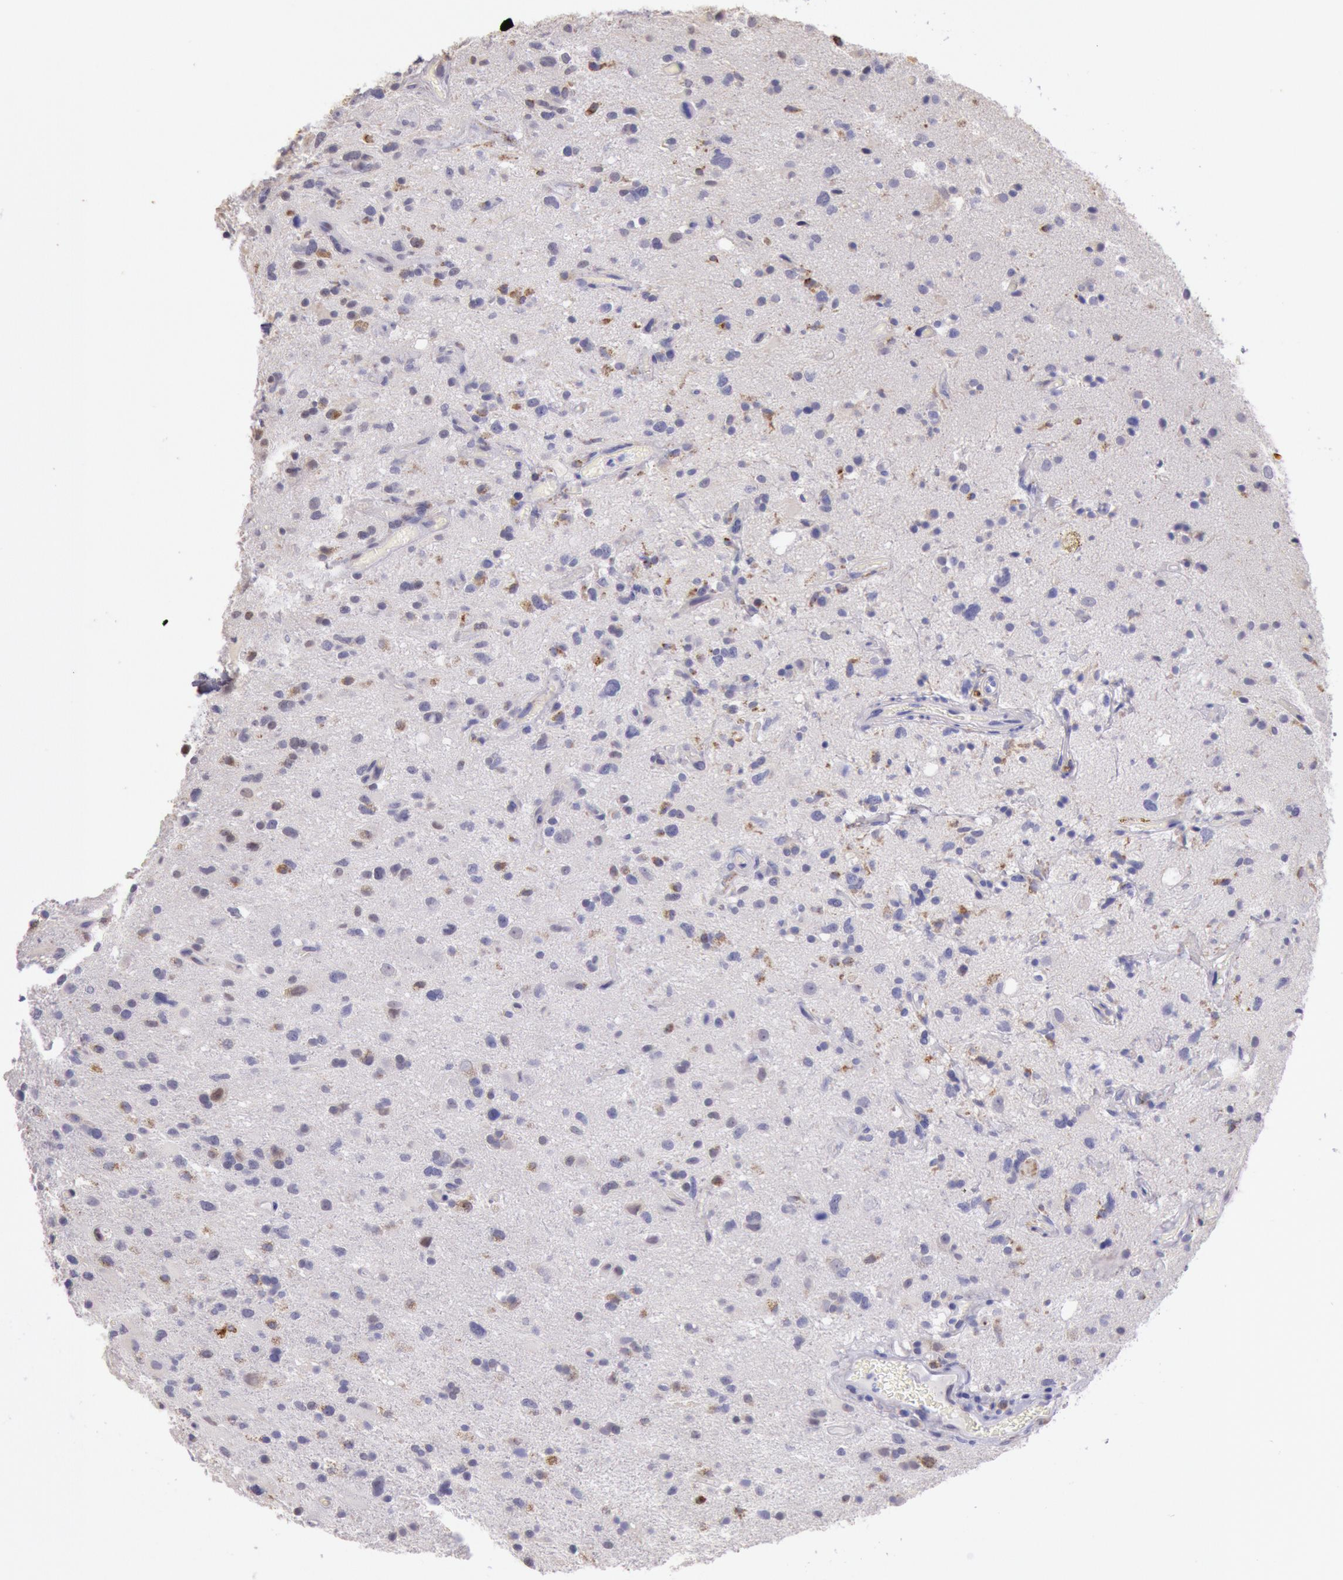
{"staining": {"intensity": "negative", "quantity": "none", "location": "none"}, "tissue": "glioma", "cell_type": "Tumor cells", "image_type": "cancer", "snomed": [{"axis": "morphology", "description": "Glioma, malignant, High grade"}, {"axis": "topography", "description": "Brain"}], "caption": "Histopathology image shows no protein staining in tumor cells of malignant glioma (high-grade) tissue. The staining is performed using DAB brown chromogen with nuclei counter-stained in using hematoxylin.", "gene": "FRMD6", "patient": {"sex": "male", "age": 48}}